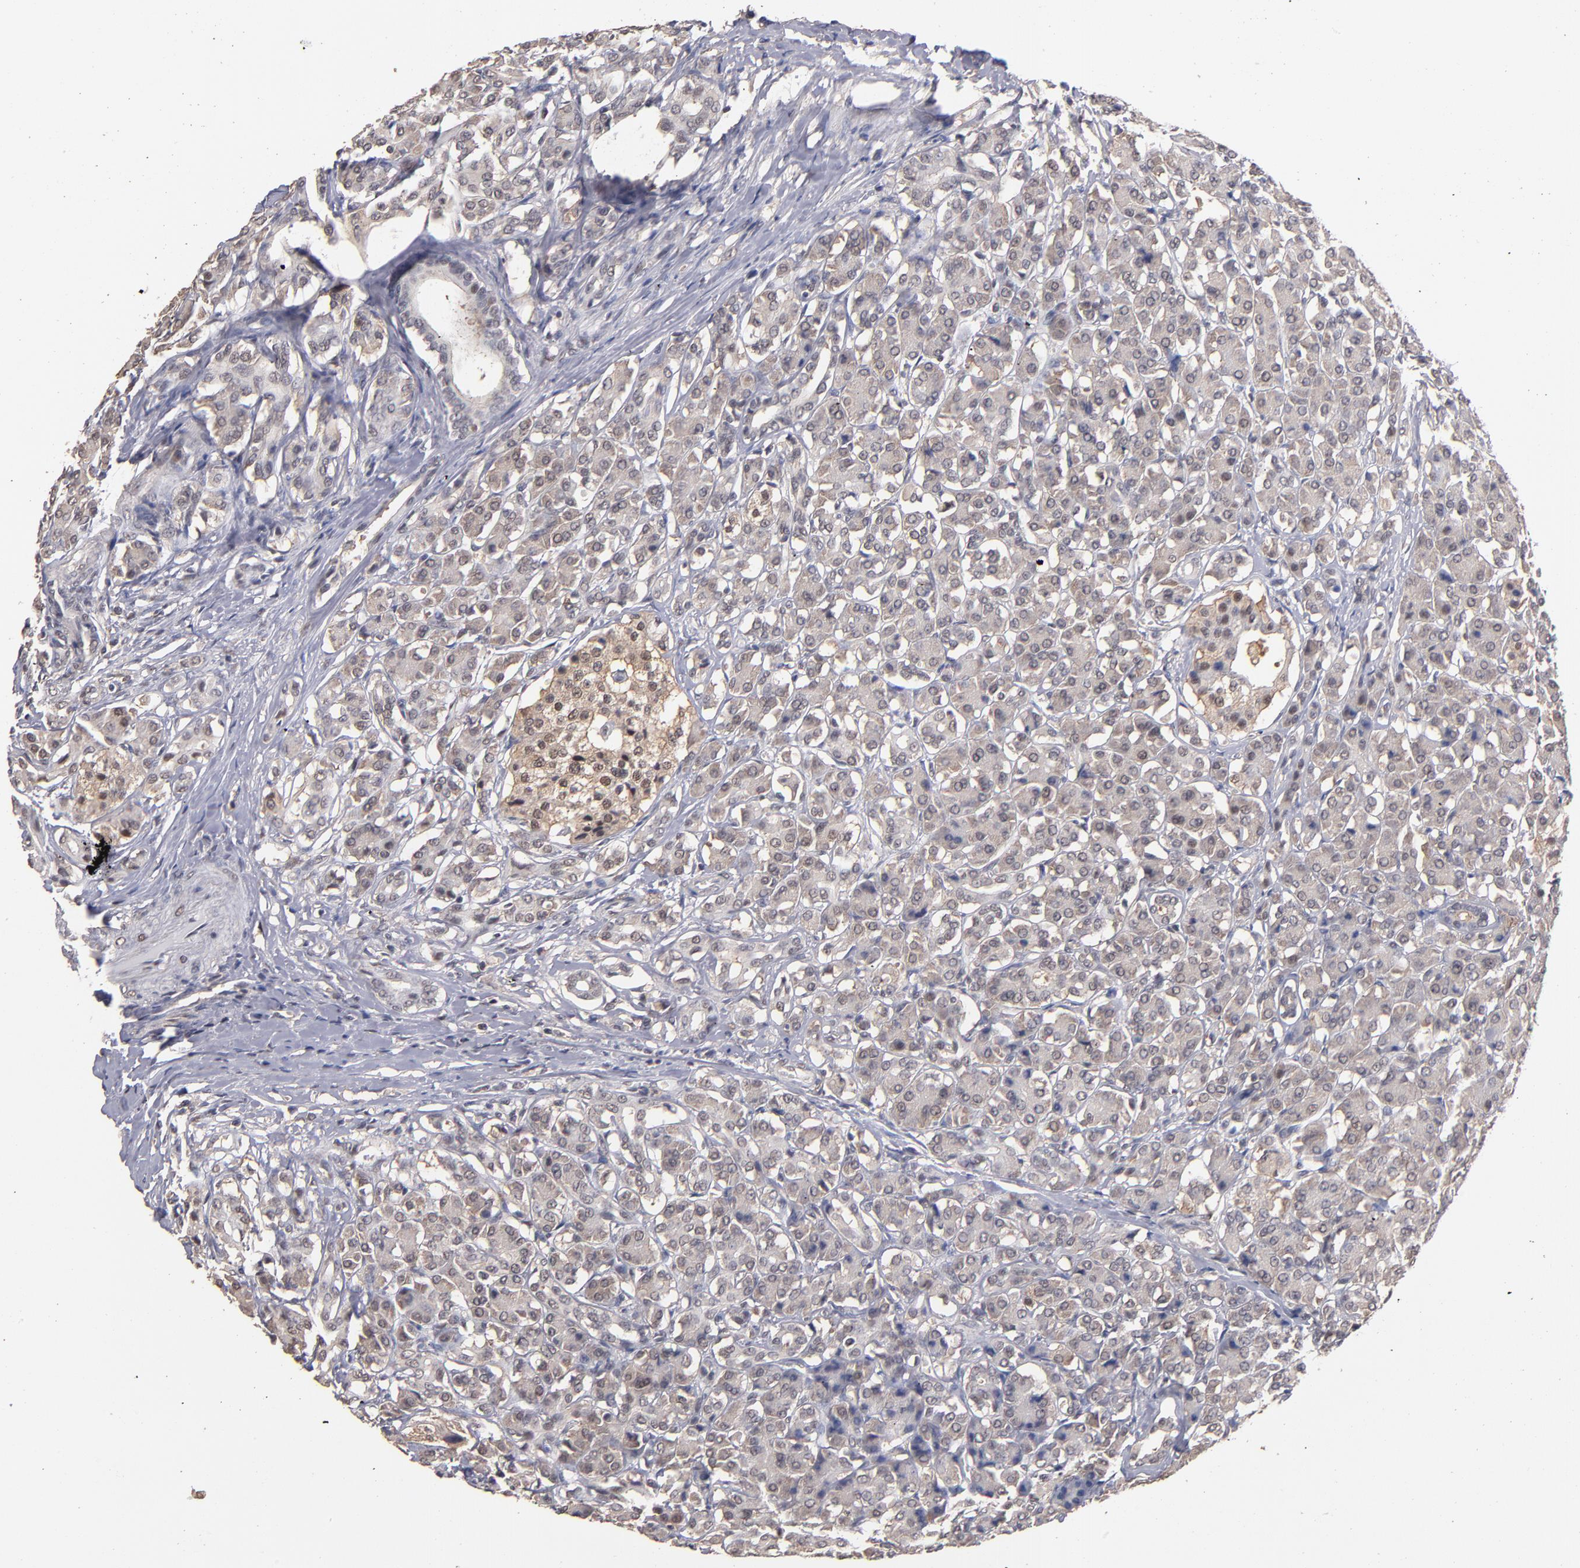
{"staining": {"intensity": "weak", "quantity": "<25%", "location": "cytoplasmic/membranous"}, "tissue": "pancreas", "cell_type": "Exocrine glandular cells", "image_type": "normal", "snomed": [{"axis": "morphology", "description": "Normal tissue, NOS"}, {"axis": "topography", "description": "Lymph node"}, {"axis": "topography", "description": "Pancreas"}], "caption": "Immunohistochemistry histopathology image of unremarkable pancreas: pancreas stained with DAB demonstrates no significant protein expression in exocrine glandular cells. (Immunohistochemistry (ihc), brightfield microscopy, high magnification).", "gene": "PSMD10", "patient": {"sex": "male", "age": 59}}